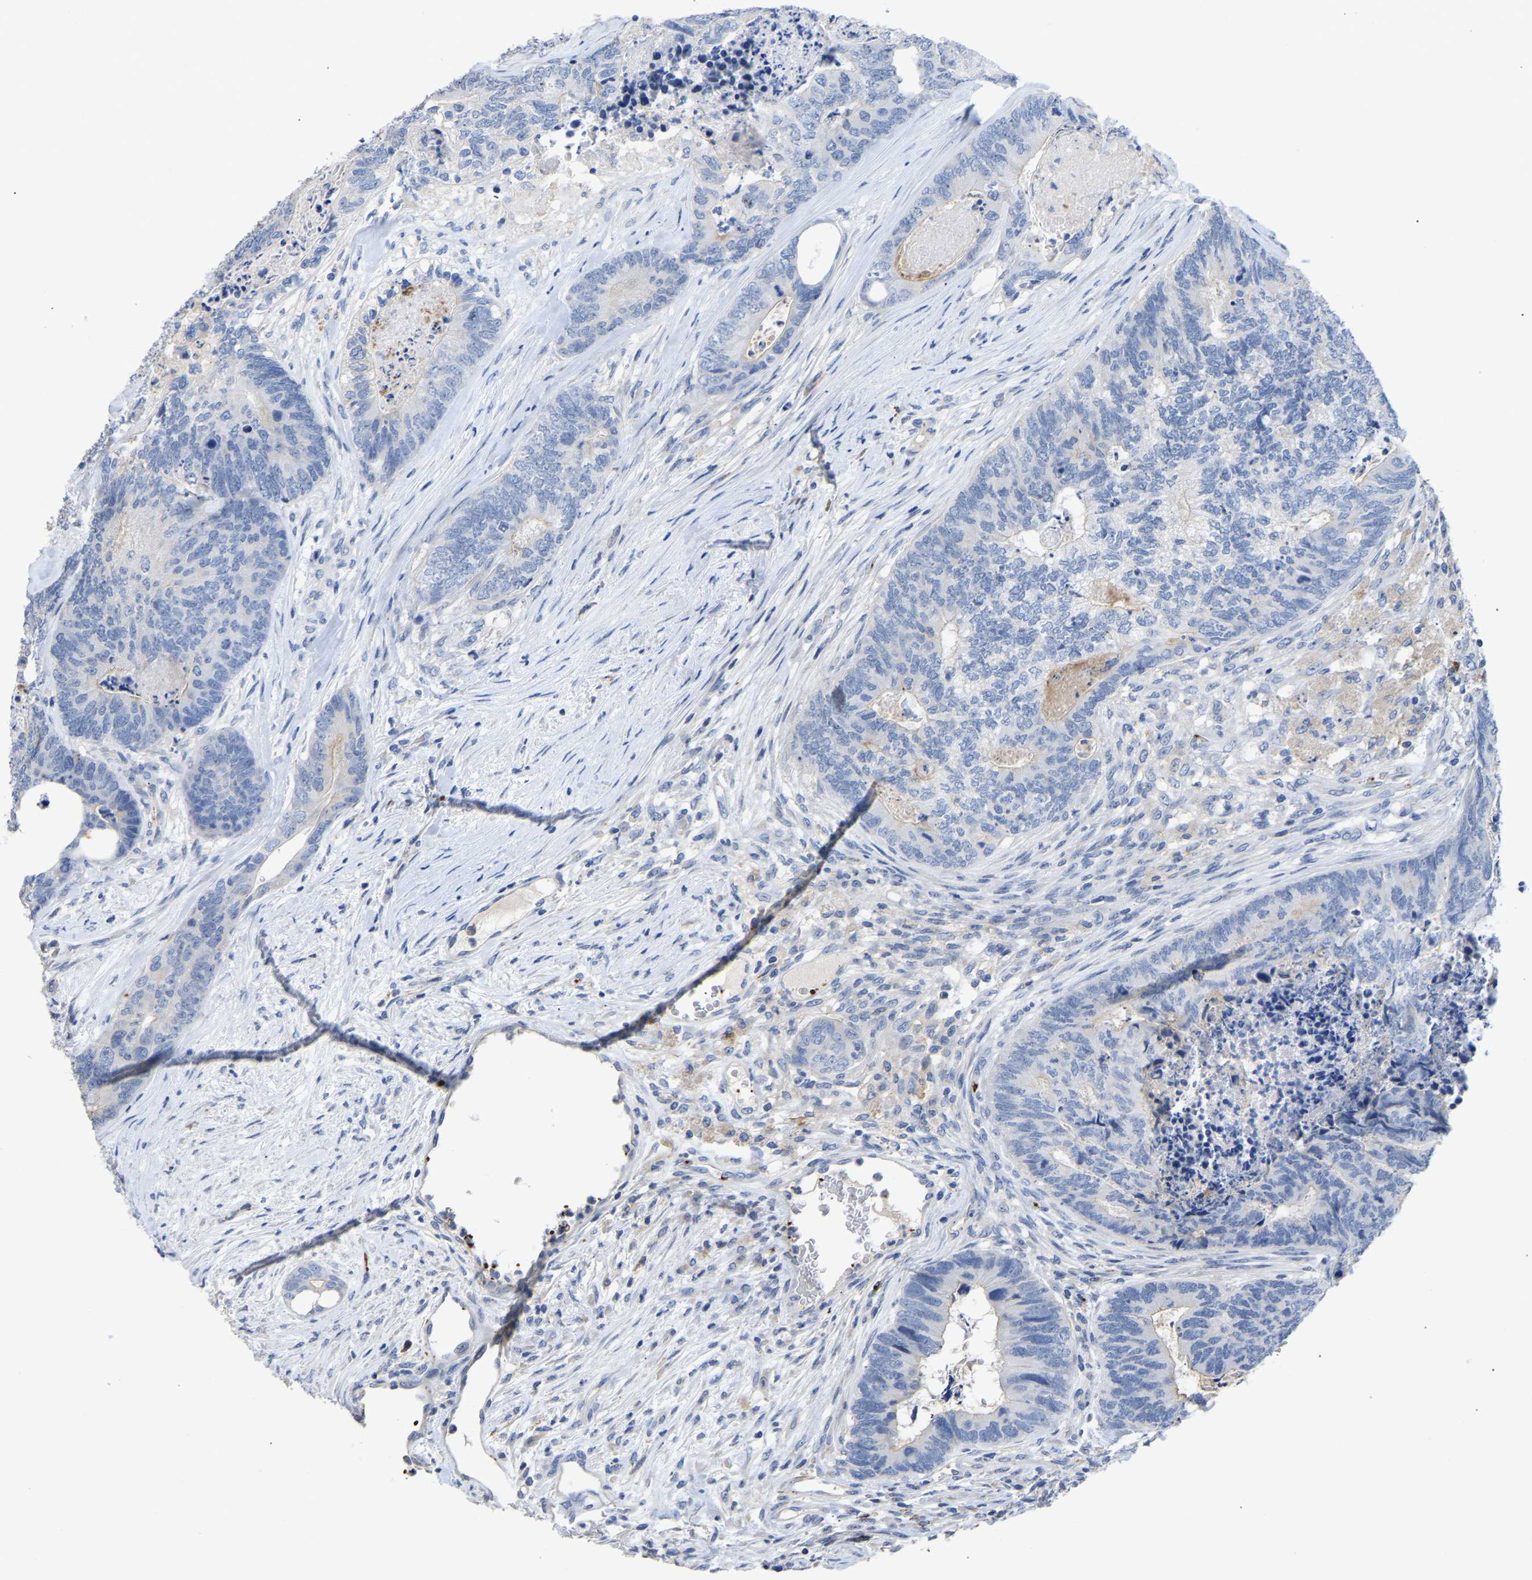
{"staining": {"intensity": "negative", "quantity": "none", "location": "none"}, "tissue": "colorectal cancer", "cell_type": "Tumor cells", "image_type": "cancer", "snomed": [{"axis": "morphology", "description": "Adenocarcinoma, NOS"}, {"axis": "topography", "description": "Colon"}], "caption": "IHC of human colorectal adenocarcinoma demonstrates no staining in tumor cells. (Brightfield microscopy of DAB (3,3'-diaminobenzidine) immunohistochemistry (IHC) at high magnification).", "gene": "FGF18", "patient": {"sex": "female", "age": 67}}